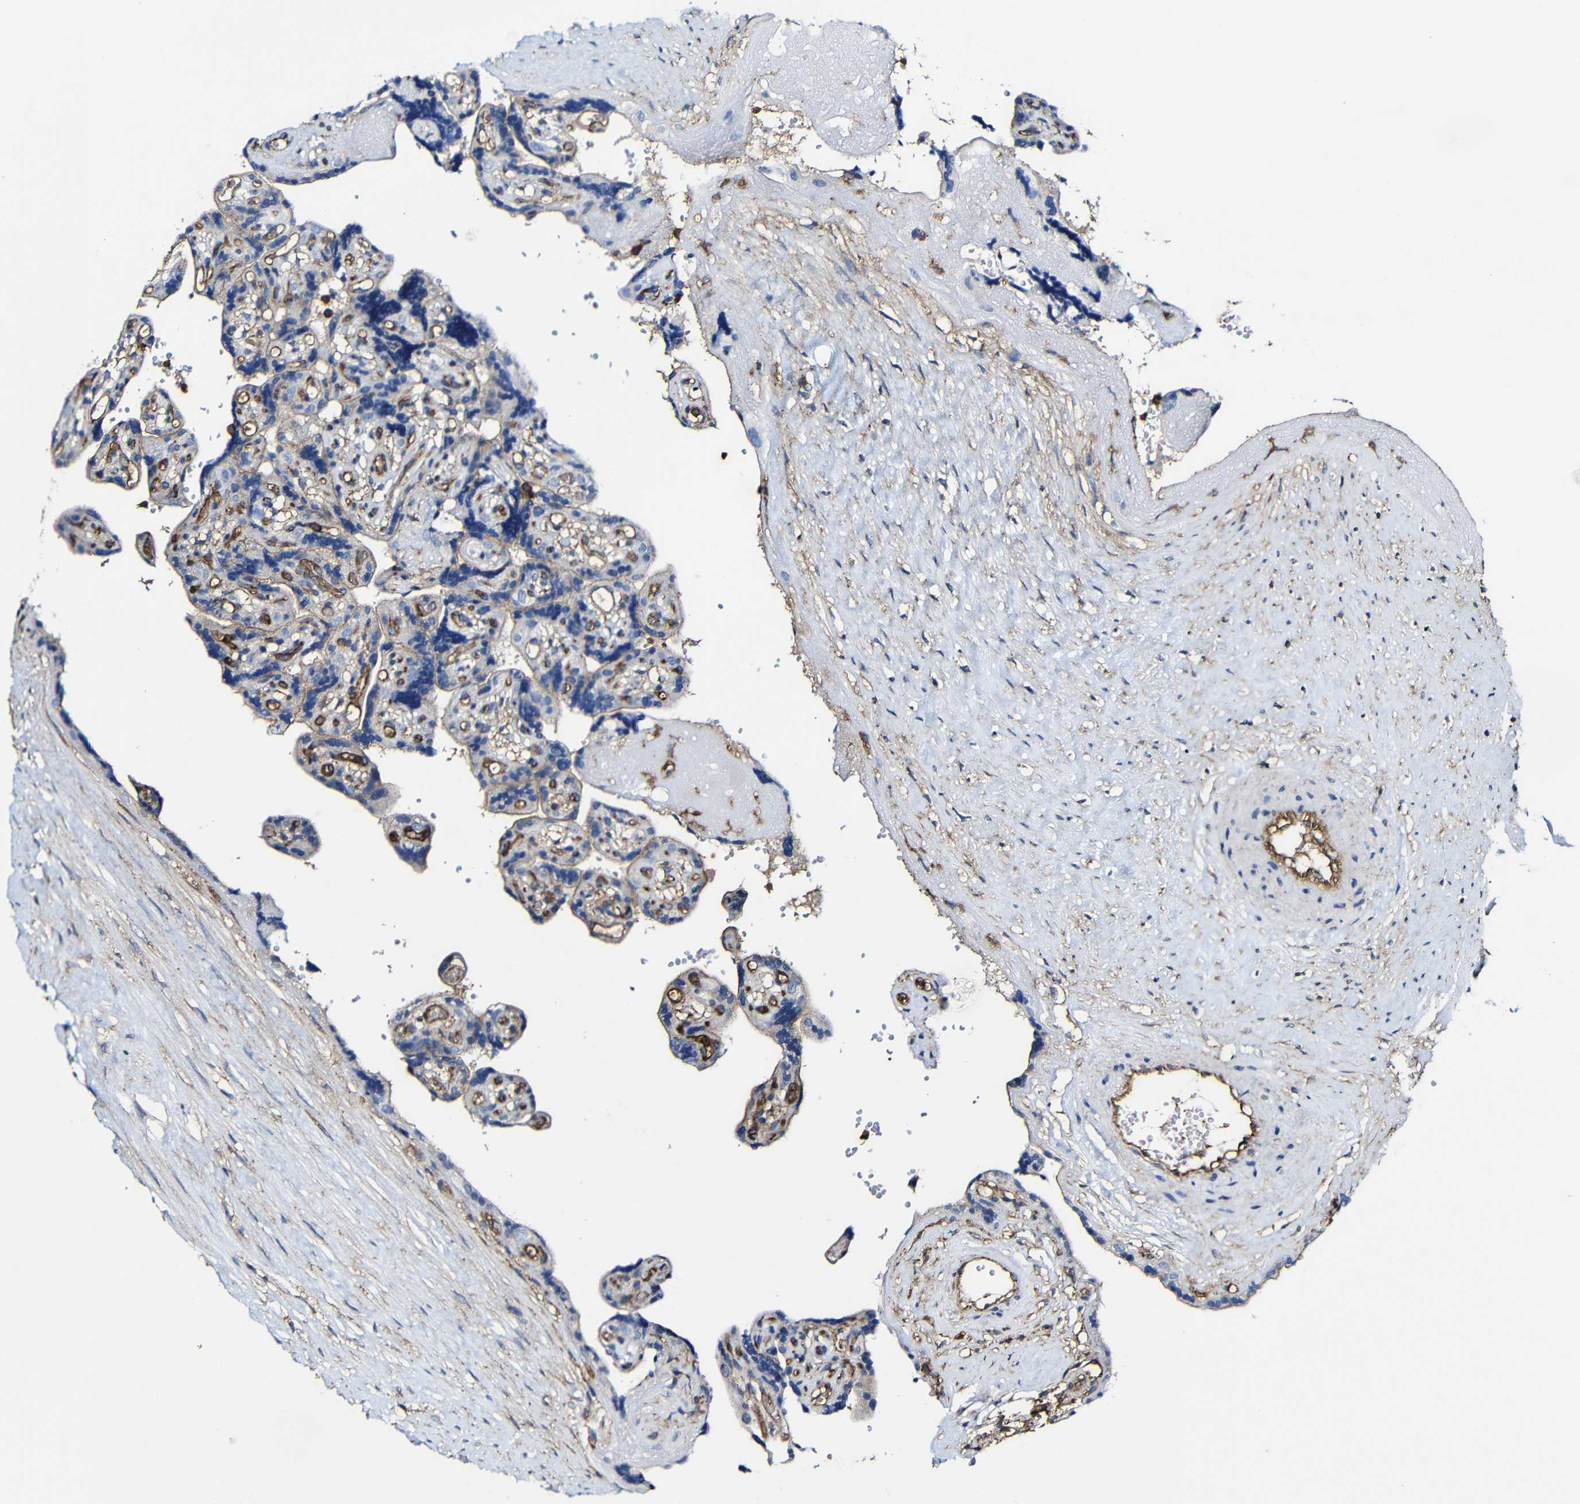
{"staining": {"intensity": "moderate", "quantity": ">75%", "location": "cytoplasmic/membranous"}, "tissue": "placenta", "cell_type": "Trophoblastic cells", "image_type": "normal", "snomed": [{"axis": "morphology", "description": "Normal tissue, NOS"}, {"axis": "topography", "description": "Placenta"}], "caption": "The histopathology image displays immunohistochemical staining of benign placenta. There is moderate cytoplasmic/membranous positivity is present in about >75% of trophoblastic cells. The staining was performed using DAB, with brown indicating positive protein expression. Nuclei are stained blue with hematoxylin.", "gene": "MSN", "patient": {"sex": "female", "age": 30}}